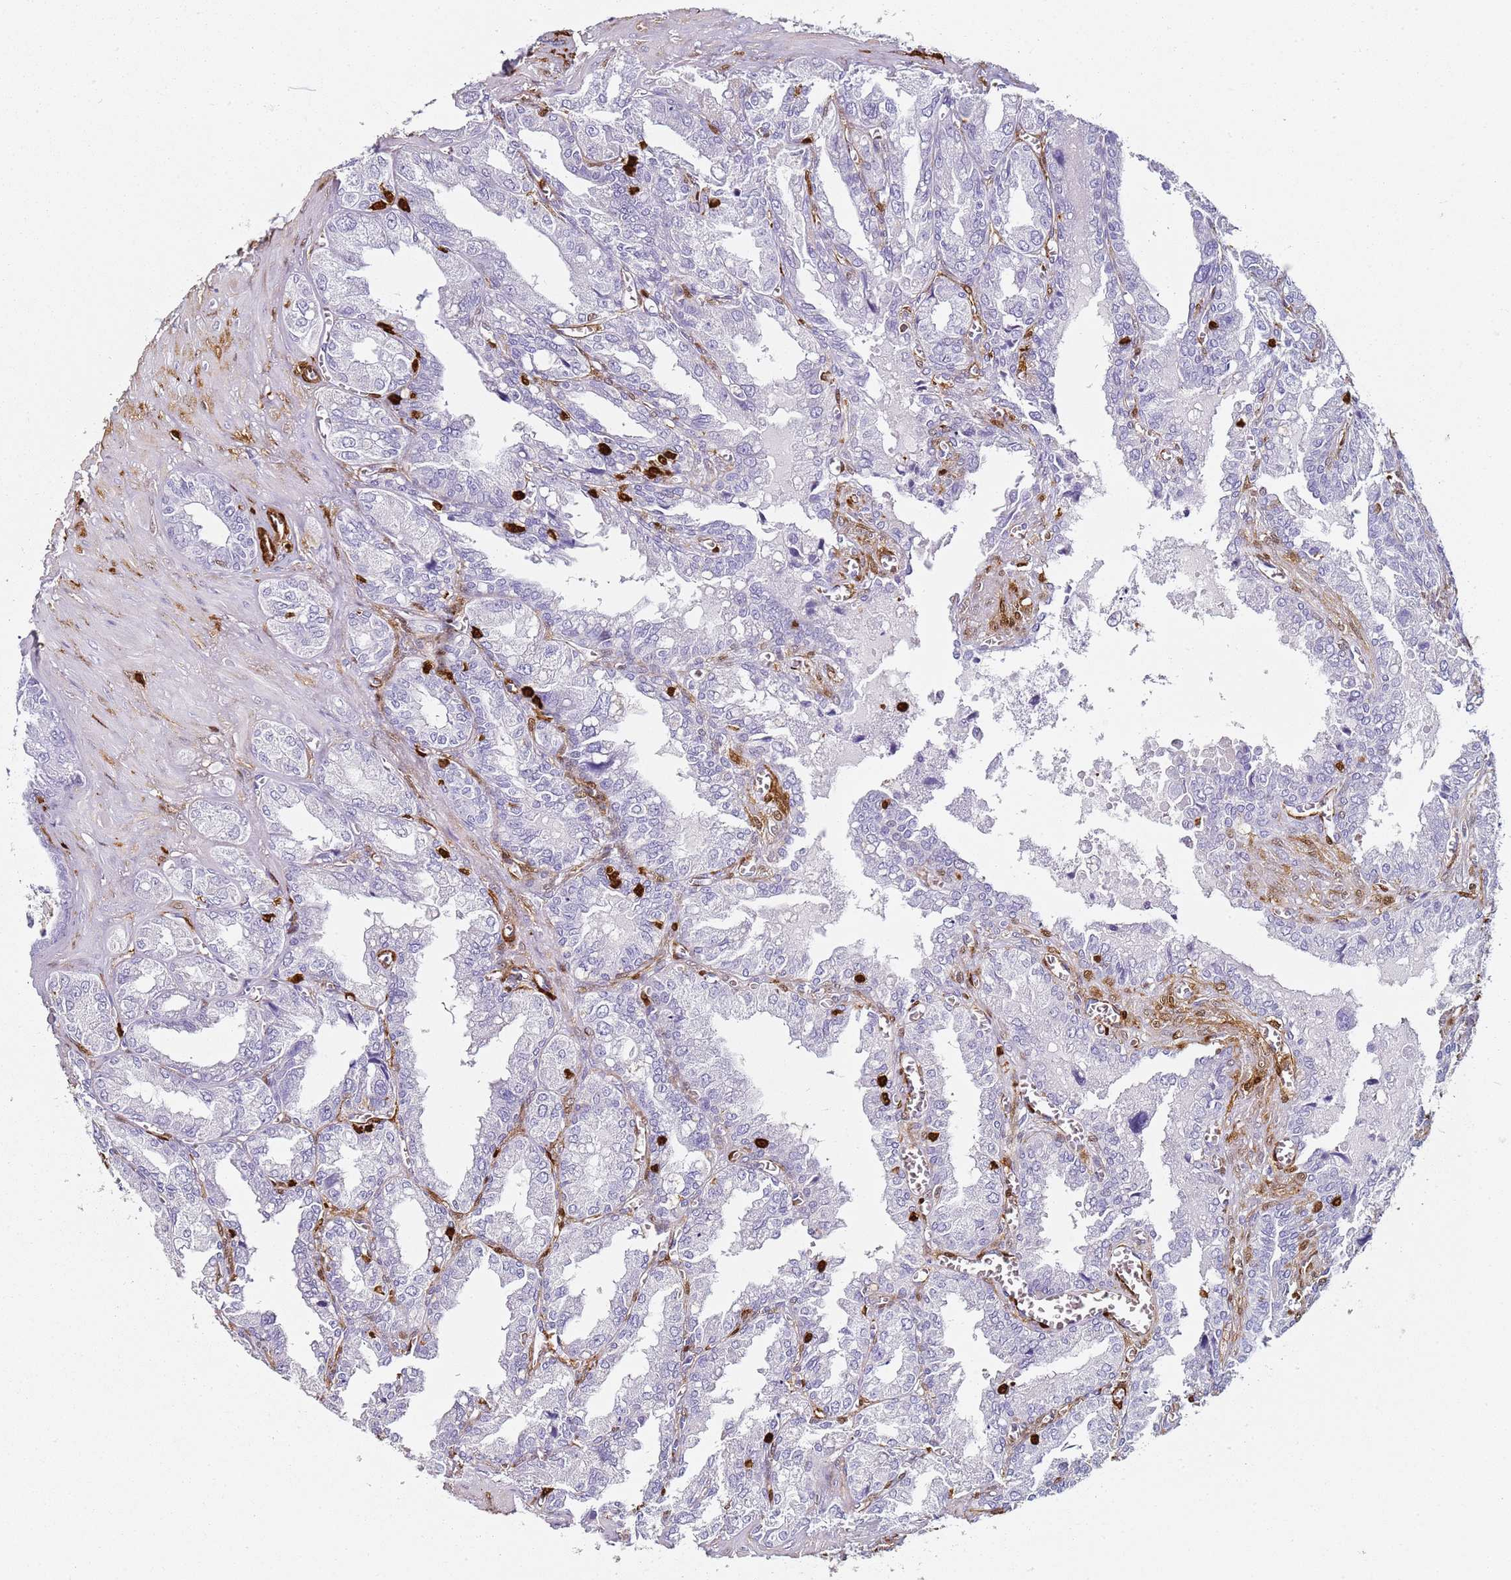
{"staining": {"intensity": "negative", "quantity": "none", "location": "none"}, "tissue": "seminal vesicle", "cell_type": "Glandular cells", "image_type": "normal", "snomed": [{"axis": "morphology", "description": "Normal tissue, NOS"}, {"axis": "topography", "description": "Seminal veicle"}], "caption": "DAB immunohistochemical staining of benign seminal vesicle shows no significant expression in glandular cells.", "gene": "S100A4", "patient": {"sex": "male", "age": 67}}